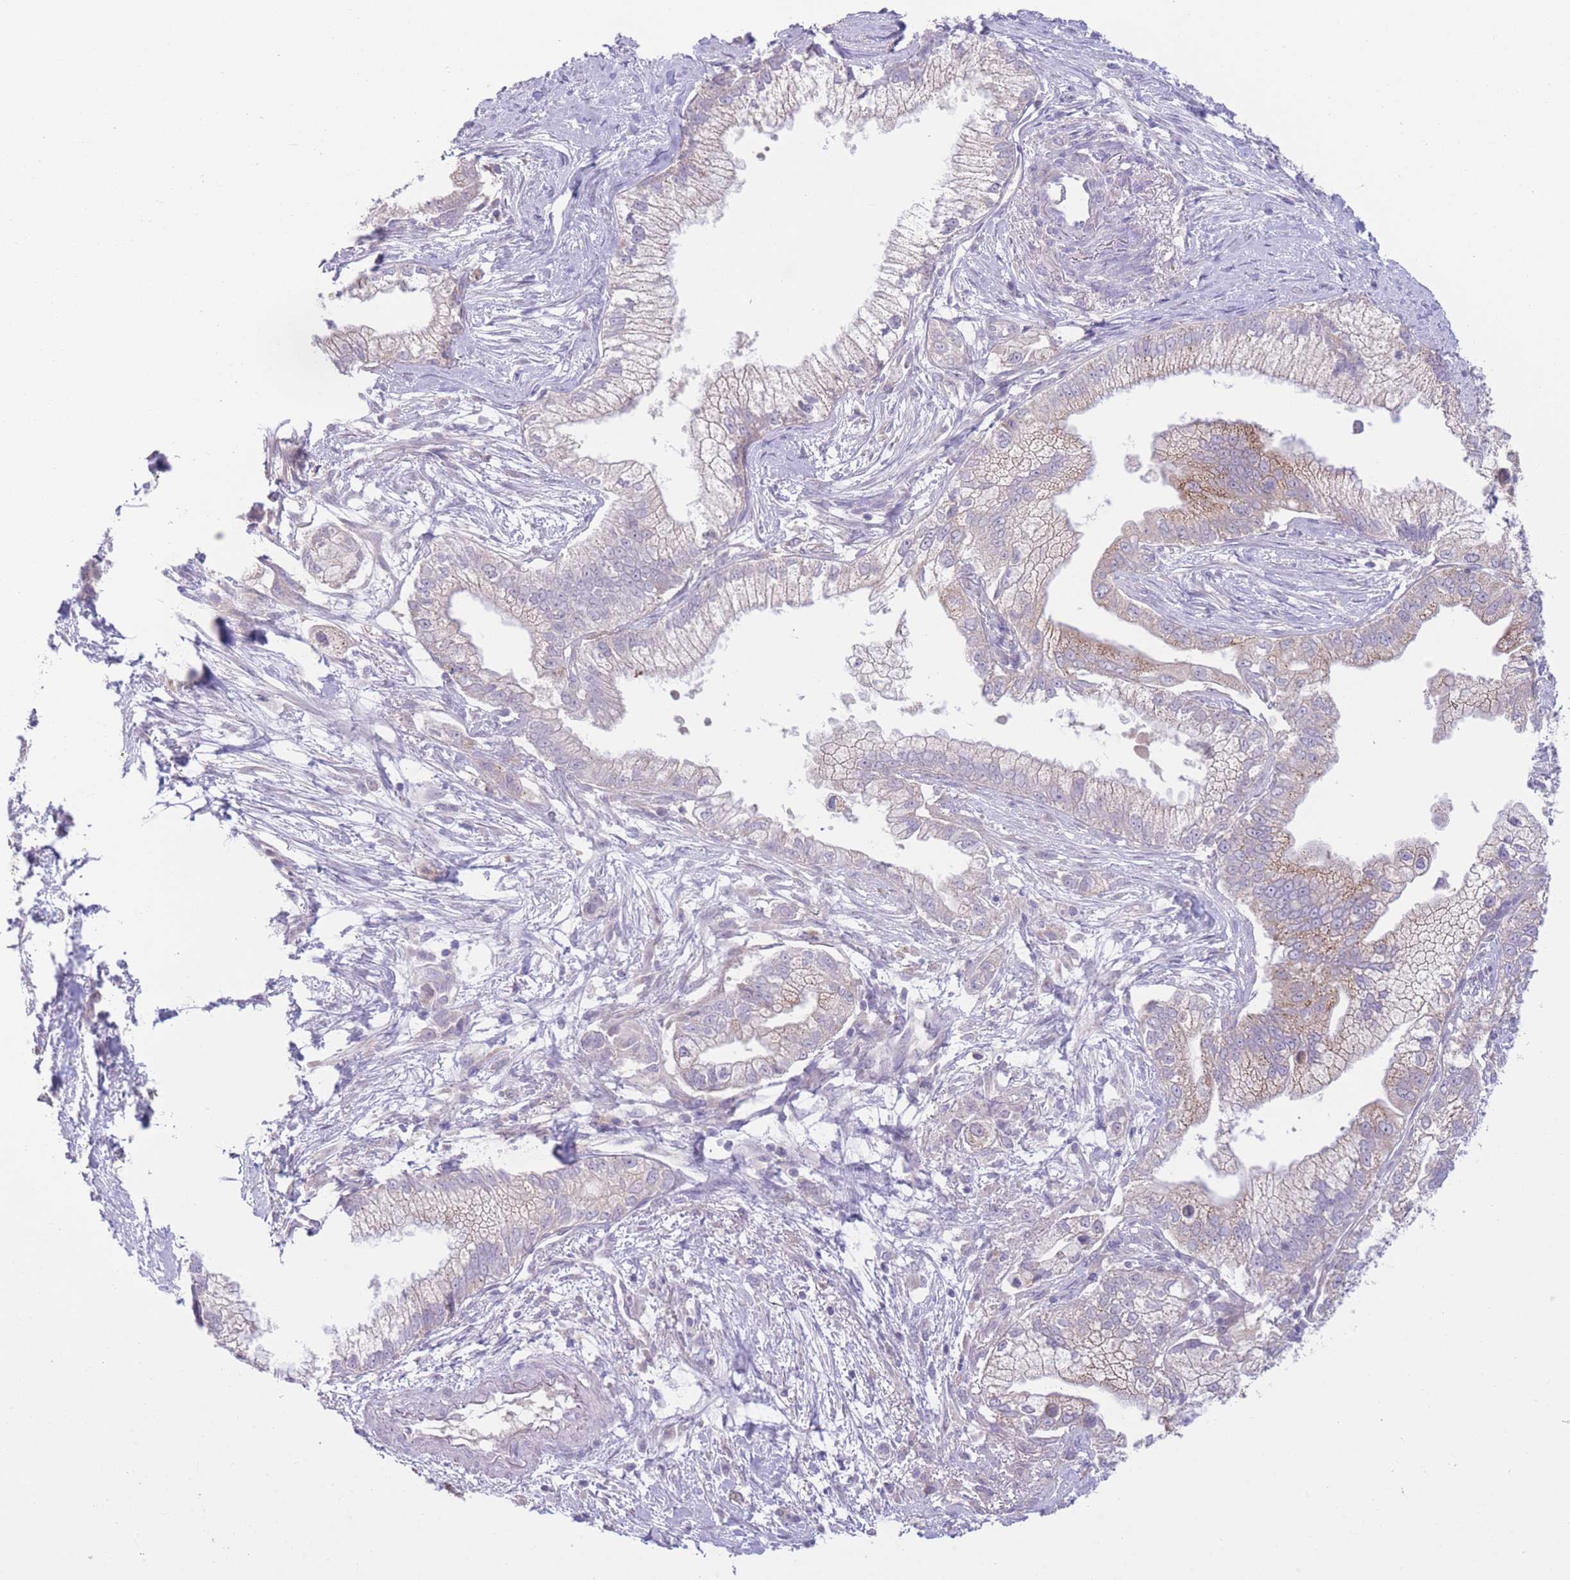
{"staining": {"intensity": "moderate", "quantity": "<25%", "location": "cytoplasmic/membranous"}, "tissue": "pancreatic cancer", "cell_type": "Tumor cells", "image_type": "cancer", "snomed": [{"axis": "morphology", "description": "Adenocarcinoma, NOS"}, {"axis": "topography", "description": "Pancreas"}], "caption": "Immunohistochemical staining of adenocarcinoma (pancreatic) shows moderate cytoplasmic/membranous protein positivity in about <25% of tumor cells. The staining was performed using DAB (3,3'-diaminobenzidine) to visualize the protein expression in brown, while the nuclei were stained in blue with hematoxylin (Magnification: 20x).", "gene": "CCT6B", "patient": {"sex": "male", "age": 70}}